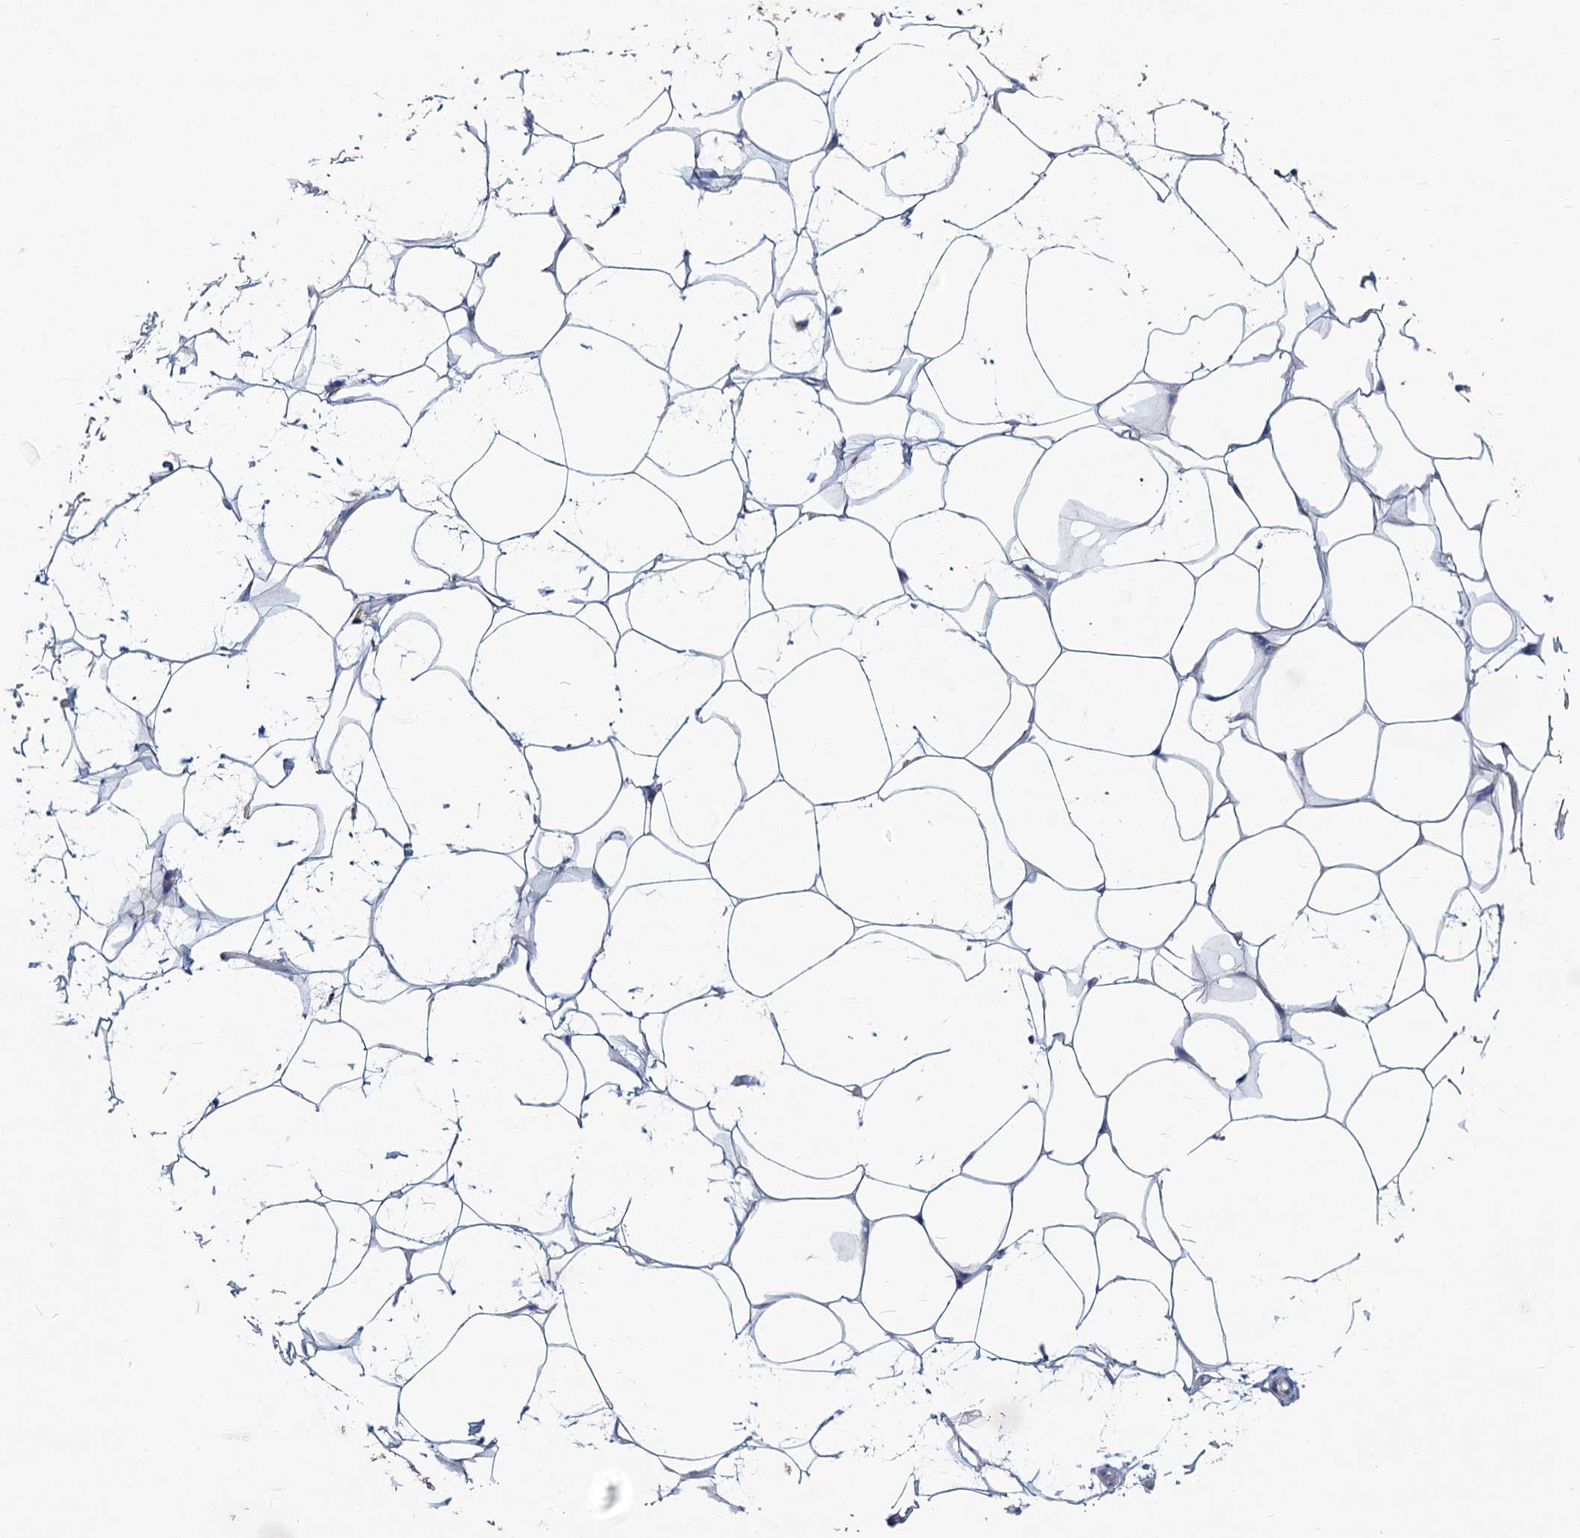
{"staining": {"intensity": "negative", "quantity": "none", "location": "none"}, "tissue": "adipose tissue", "cell_type": "Adipocytes", "image_type": "normal", "snomed": [{"axis": "morphology", "description": "Normal tissue, NOS"}, {"axis": "topography", "description": "Breast"}], "caption": "Histopathology image shows no protein positivity in adipocytes of unremarkable adipose tissue.", "gene": "NDUFC2", "patient": {"sex": "female", "age": 26}}